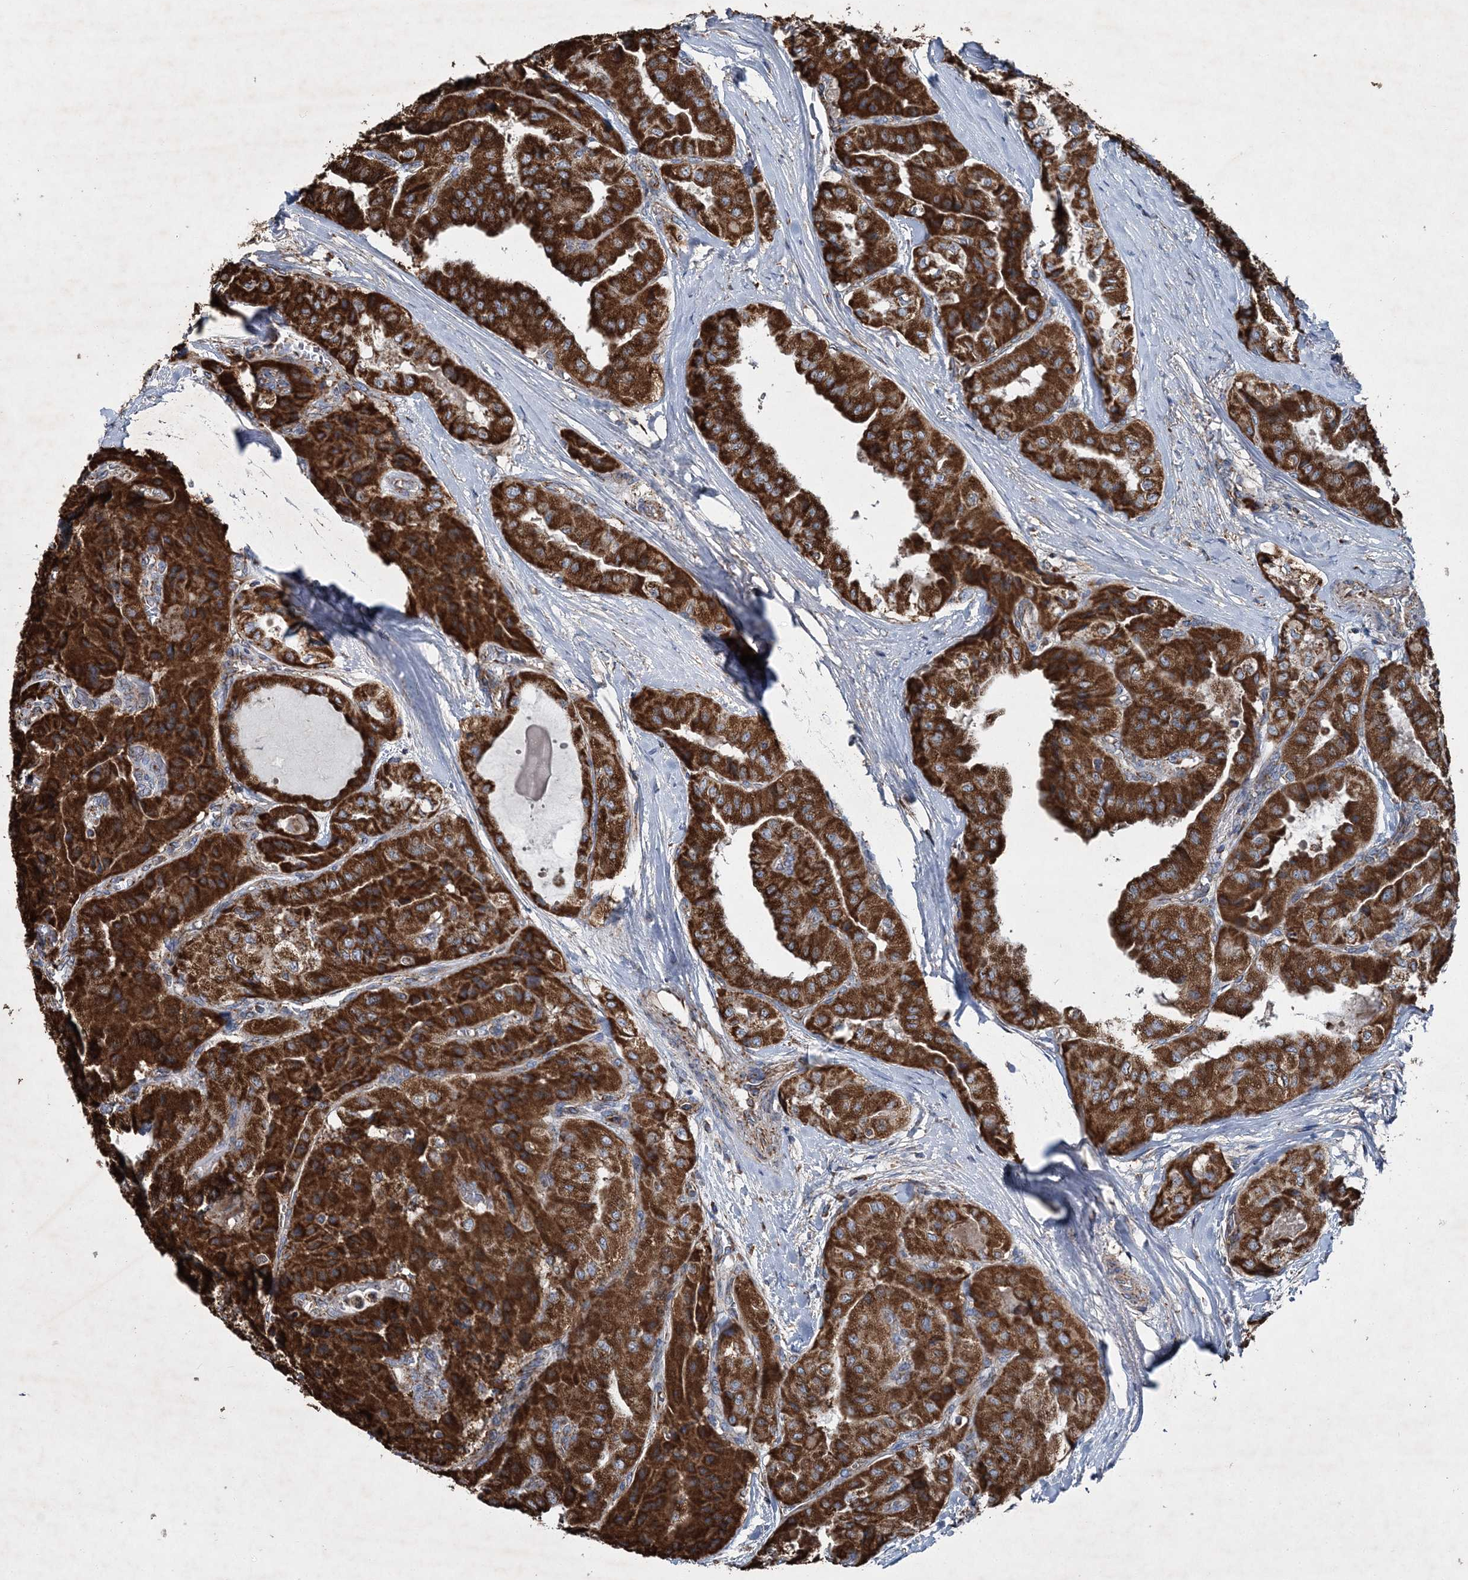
{"staining": {"intensity": "strong", "quantity": ">75%", "location": "cytoplasmic/membranous"}, "tissue": "thyroid cancer", "cell_type": "Tumor cells", "image_type": "cancer", "snomed": [{"axis": "morphology", "description": "Papillary adenocarcinoma, NOS"}, {"axis": "topography", "description": "Thyroid gland"}], "caption": "Thyroid papillary adenocarcinoma stained for a protein (brown) displays strong cytoplasmic/membranous positive expression in about >75% of tumor cells.", "gene": "SPAG16", "patient": {"sex": "female", "age": 59}}